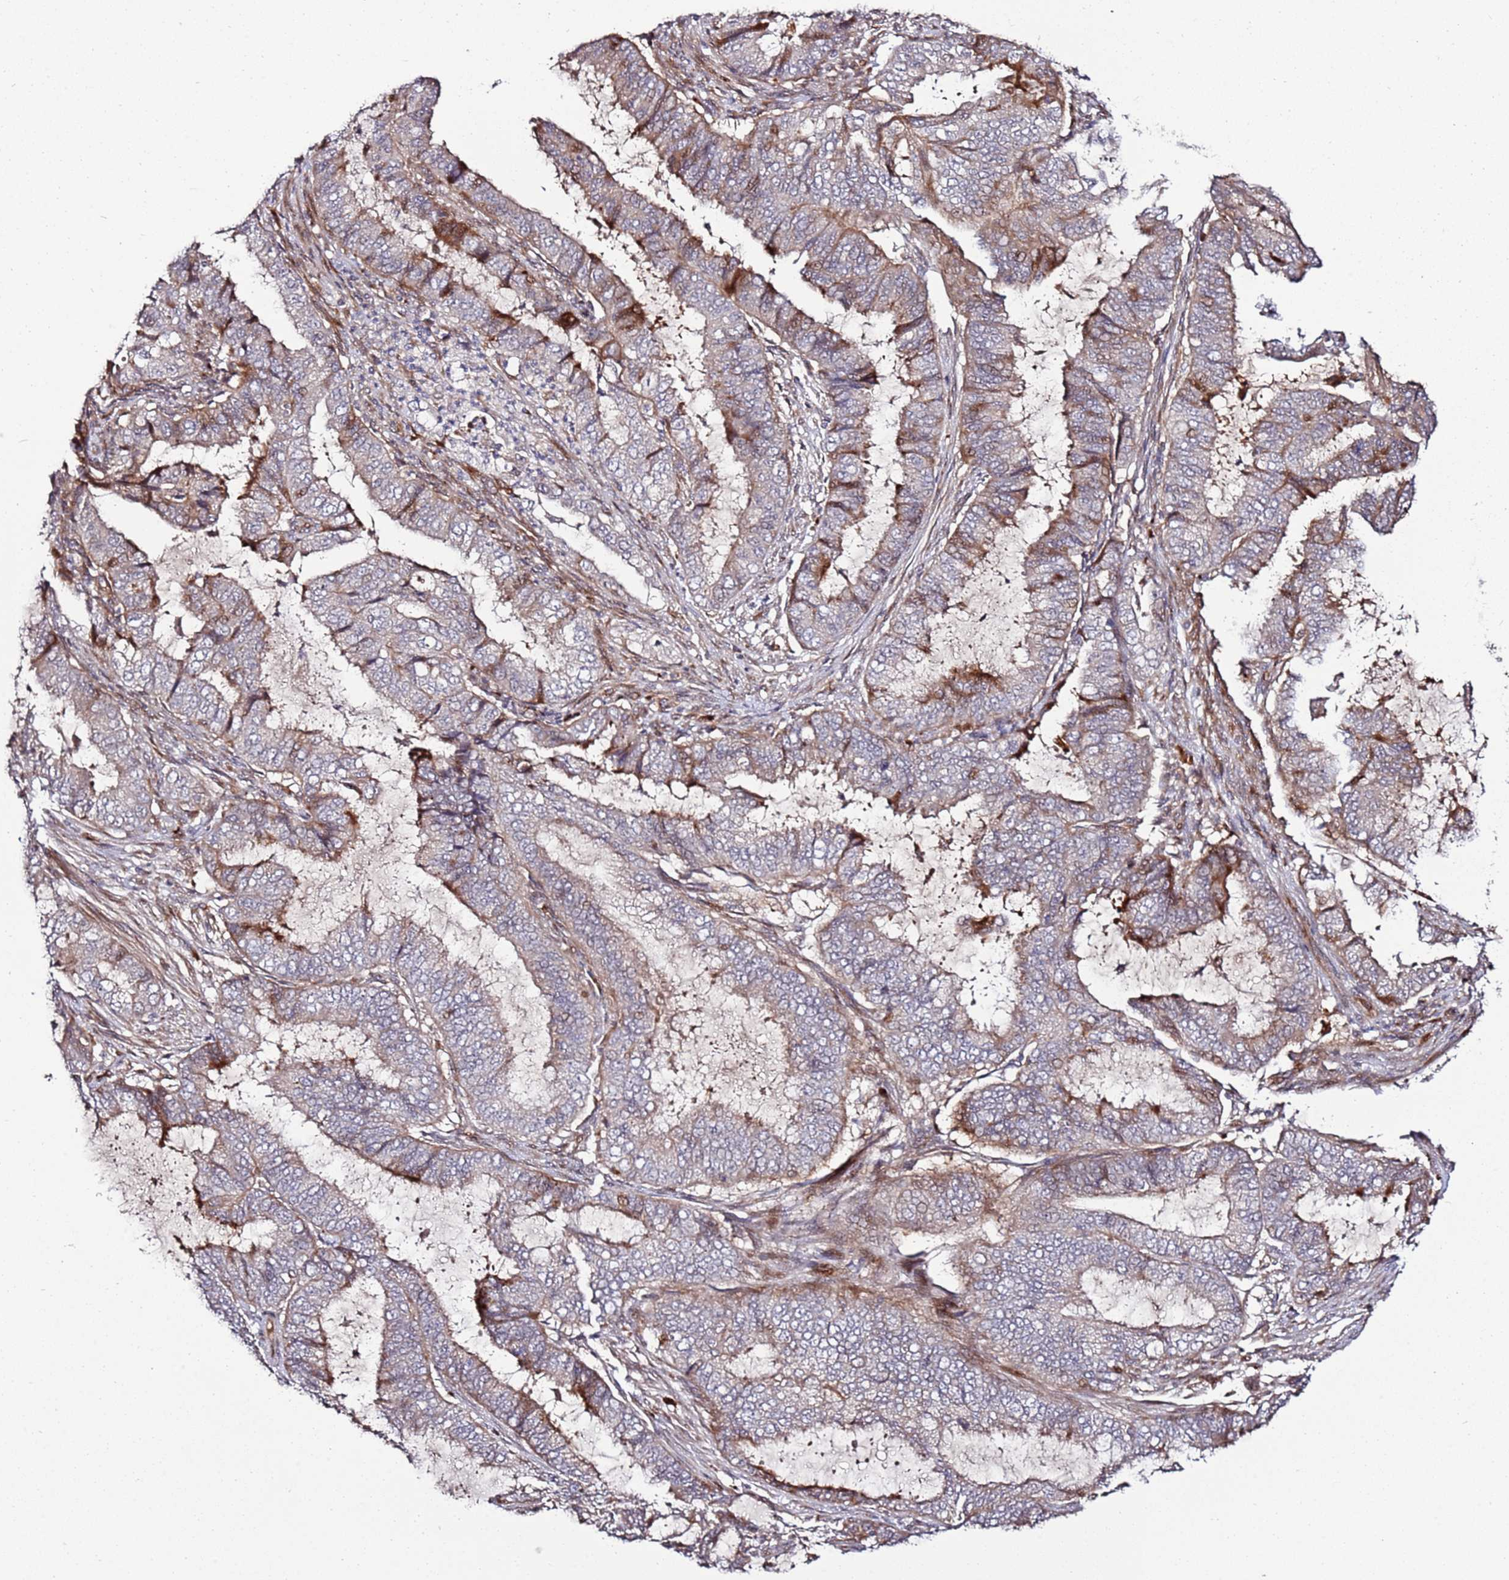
{"staining": {"intensity": "moderate", "quantity": "<25%", "location": "cytoplasmic/membranous,nuclear"}, "tissue": "endometrial cancer", "cell_type": "Tumor cells", "image_type": "cancer", "snomed": [{"axis": "morphology", "description": "Adenocarcinoma, NOS"}, {"axis": "topography", "description": "Endometrium"}], "caption": "Tumor cells demonstrate low levels of moderate cytoplasmic/membranous and nuclear staining in approximately <25% of cells in human endometrial cancer. (Brightfield microscopy of DAB IHC at high magnification).", "gene": "RHBDL1", "patient": {"sex": "female", "age": 51}}